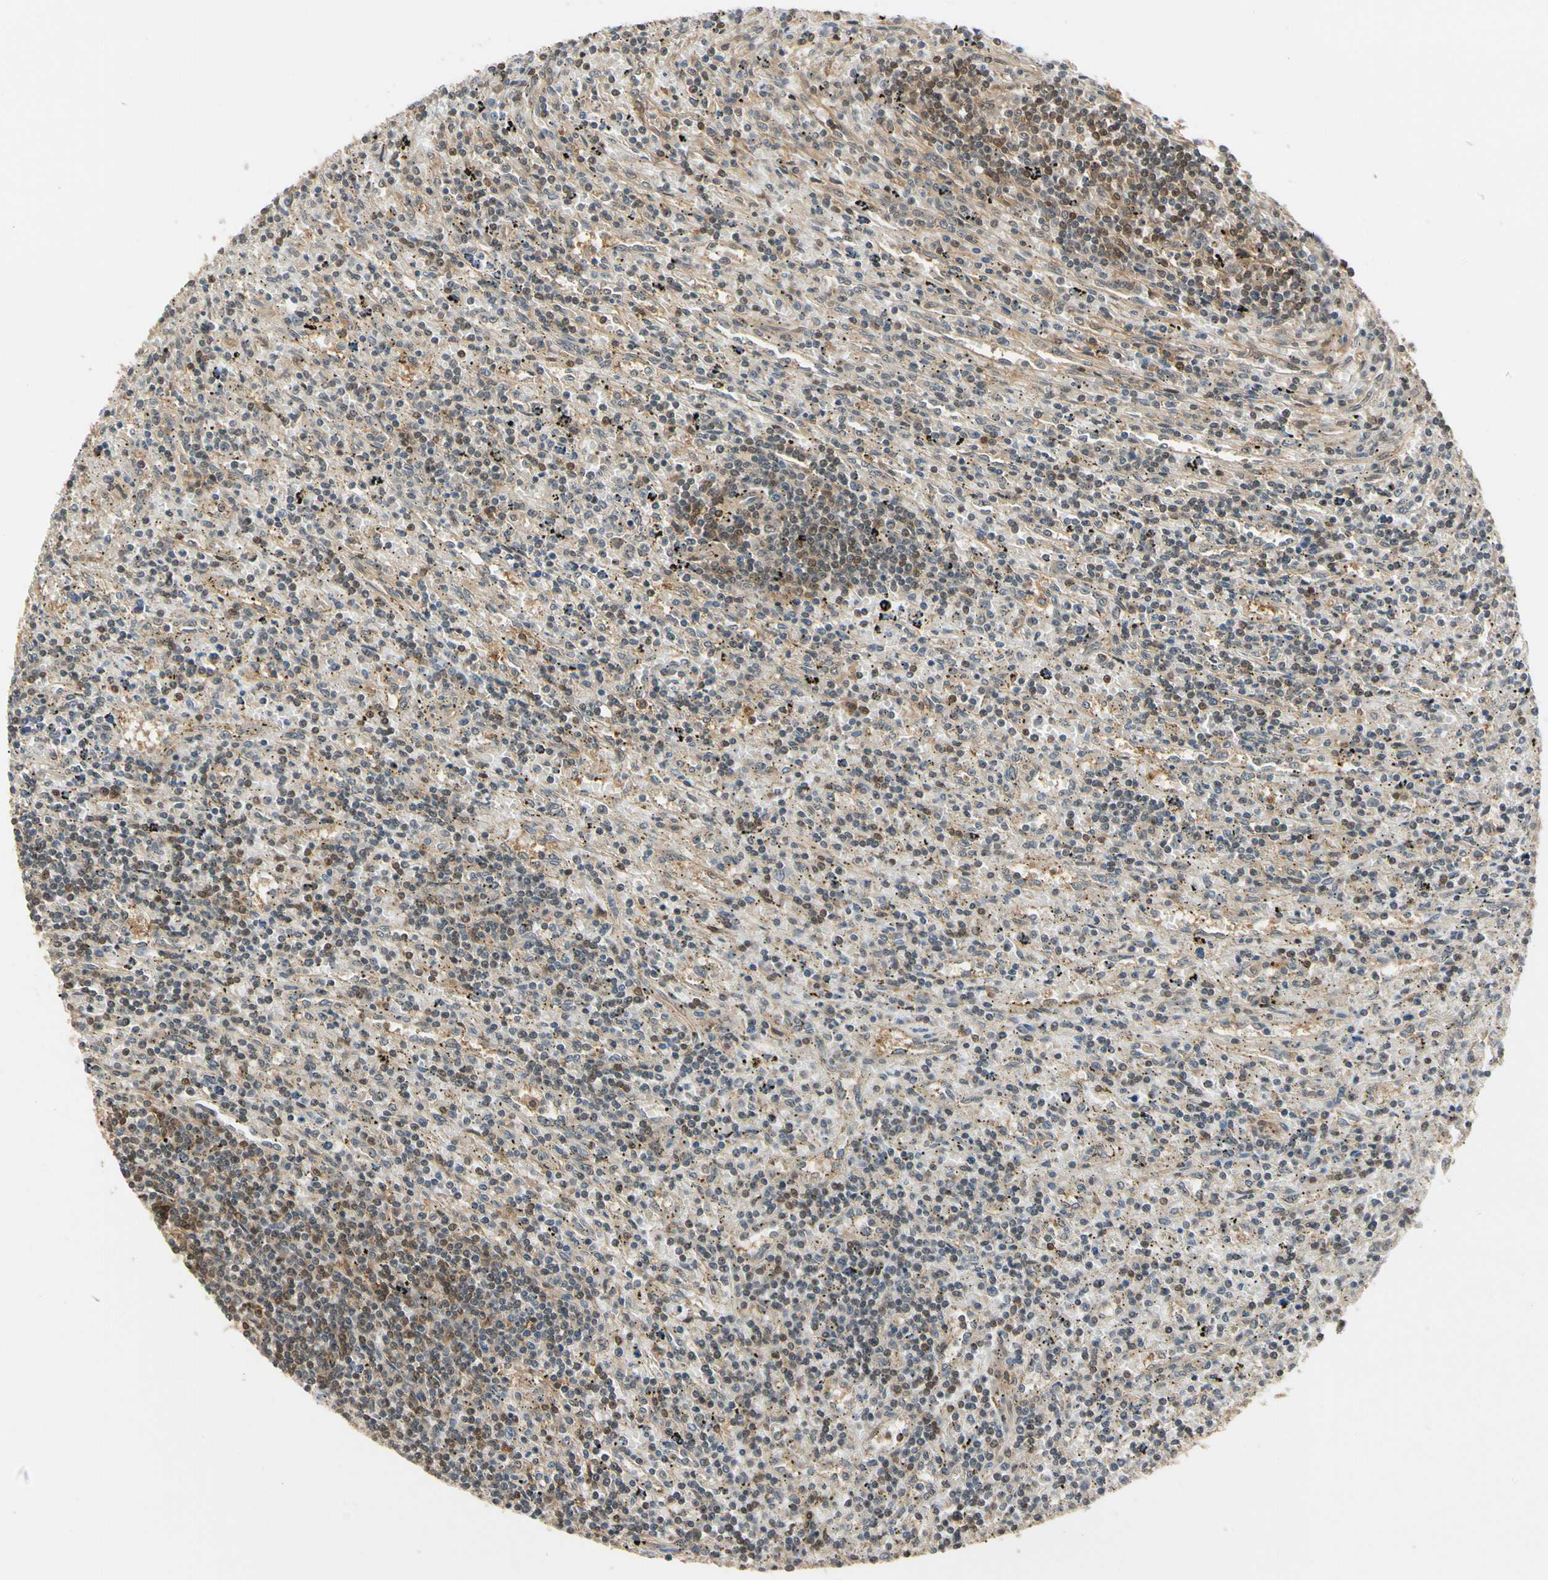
{"staining": {"intensity": "moderate", "quantity": "<25%", "location": "cytoplasmic/membranous,nuclear"}, "tissue": "lymphoma", "cell_type": "Tumor cells", "image_type": "cancer", "snomed": [{"axis": "morphology", "description": "Malignant lymphoma, non-Hodgkin's type, Low grade"}, {"axis": "topography", "description": "Spleen"}], "caption": "The immunohistochemical stain highlights moderate cytoplasmic/membranous and nuclear positivity in tumor cells of lymphoma tissue.", "gene": "UBE2Z", "patient": {"sex": "male", "age": 76}}